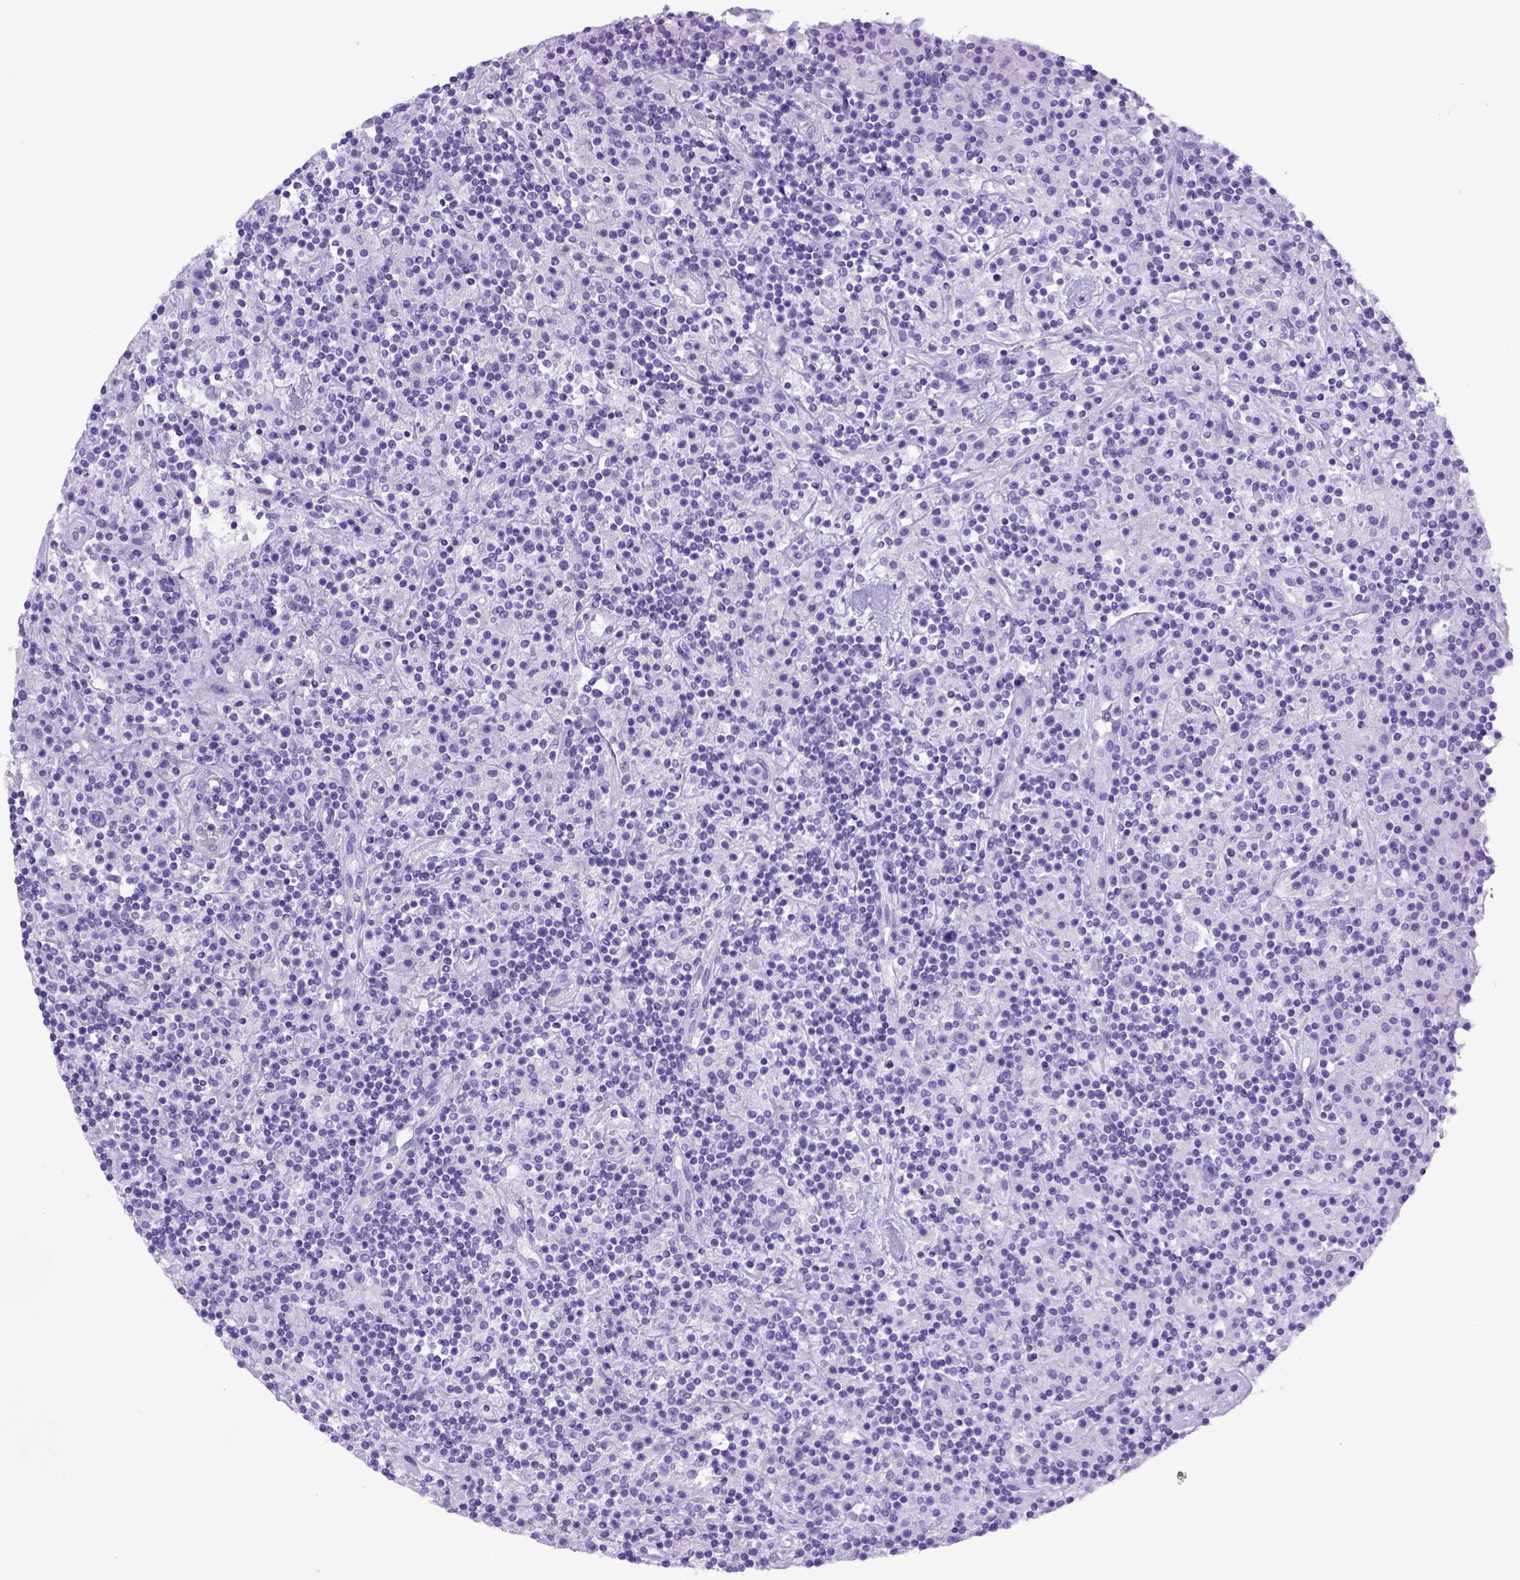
{"staining": {"intensity": "negative", "quantity": "none", "location": "none"}, "tissue": "lymphoma", "cell_type": "Tumor cells", "image_type": "cancer", "snomed": [{"axis": "morphology", "description": "Hodgkin's disease, NOS"}, {"axis": "topography", "description": "Lymph node"}], "caption": "A histopathology image of lymphoma stained for a protein exhibits no brown staining in tumor cells.", "gene": "ITIH4", "patient": {"sex": "male", "age": 70}}